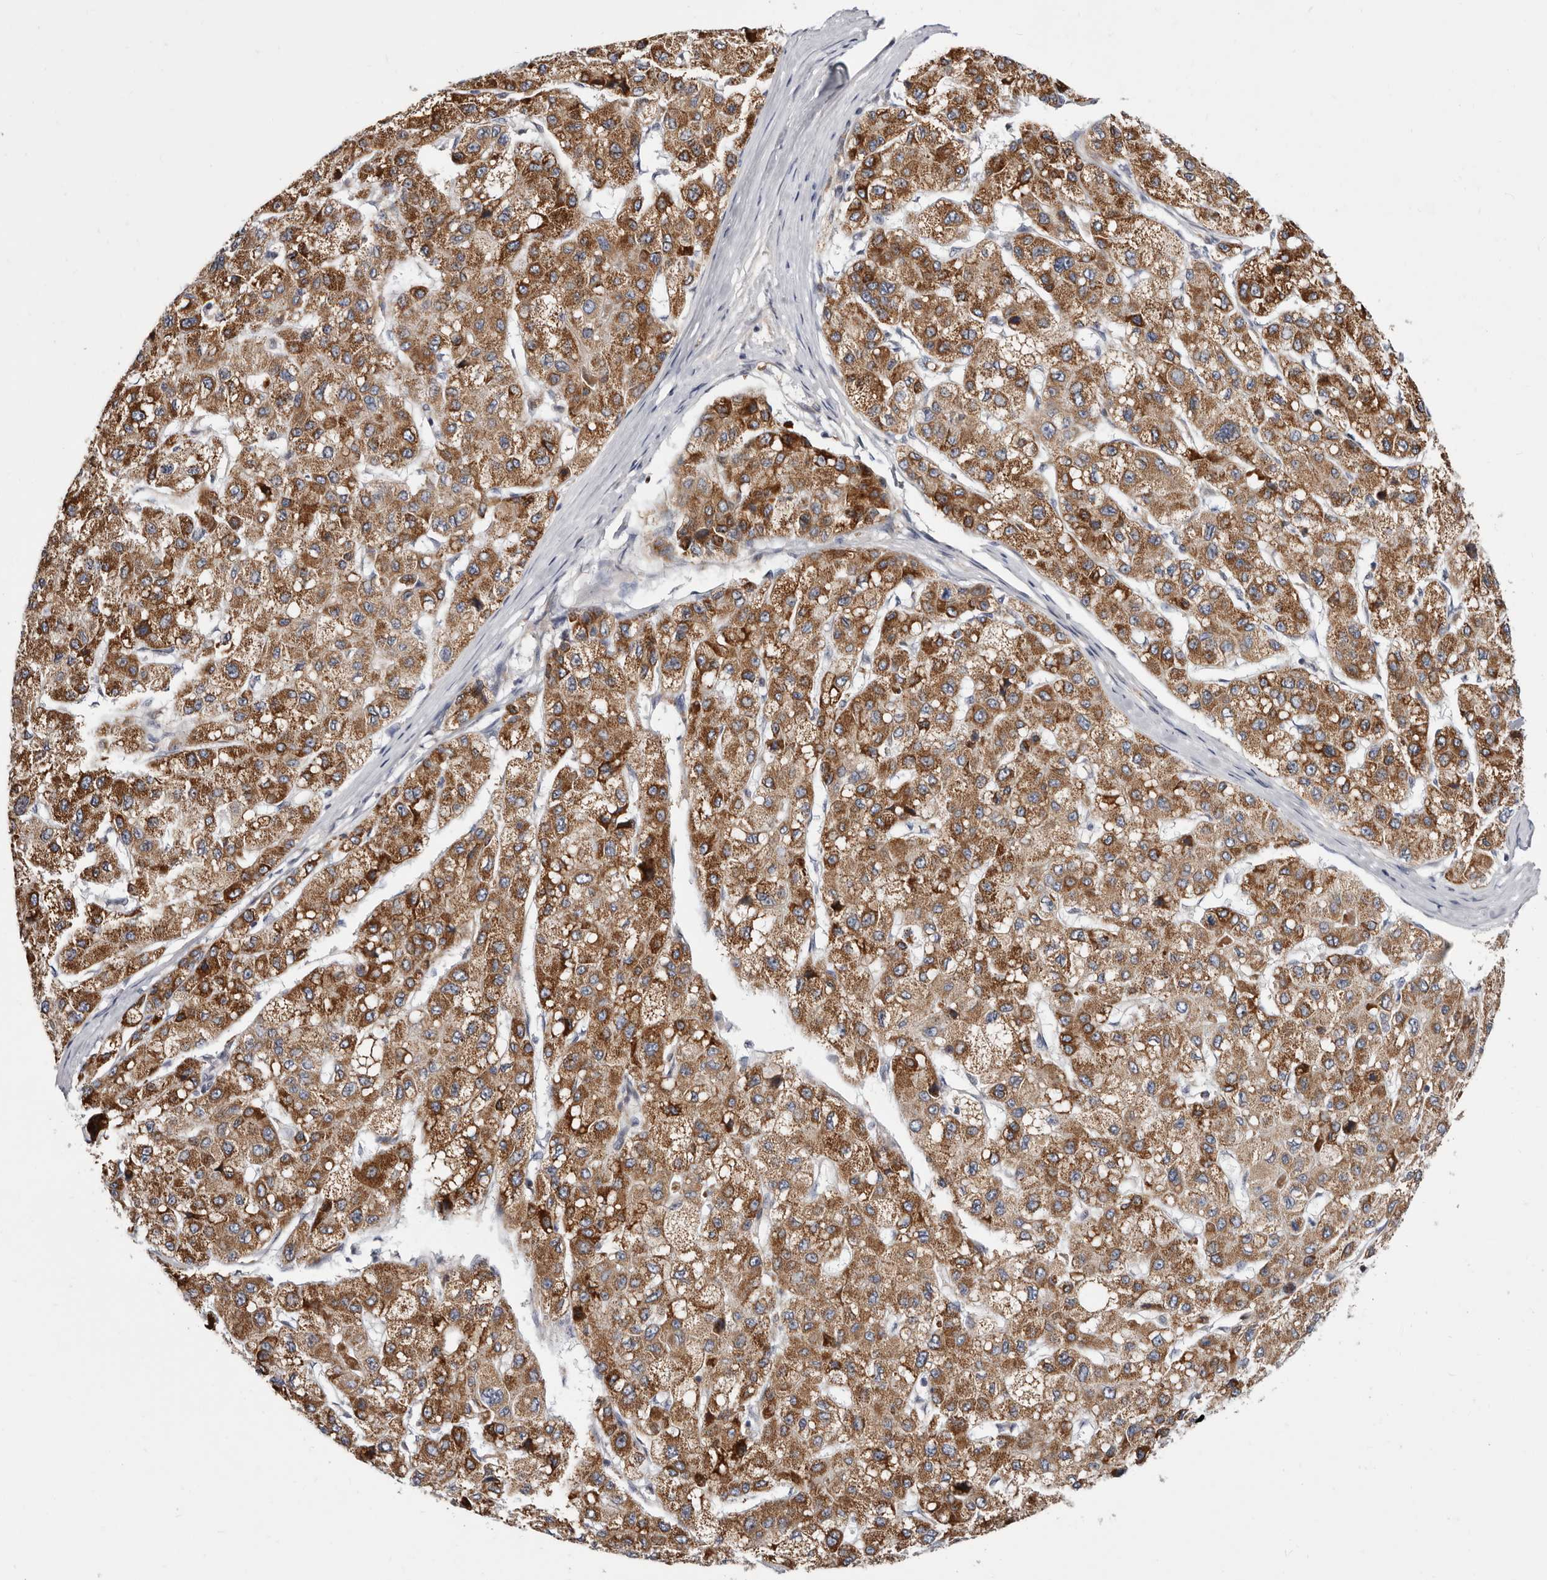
{"staining": {"intensity": "moderate", "quantity": ">75%", "location": "cytoplasmic/membranous"}, "tissue": "liver cancer", "cell_type": "Tumor cells", "image_type": "cancer", "snomed": [{"axis": "morphology", "description": "Carcinoma, Hepatocellular, NOS"}, {"axis": "topography", "description": "Liver"}], "caption": "A medium amount of moderate cytoplasmic/membranous positivity is identified in about >75% of tumor cells in liver cancer (hepatocellular carcinoma) tissue.", "gene": "NUBPL", "patient": {"sex": "male", "age": 80}}